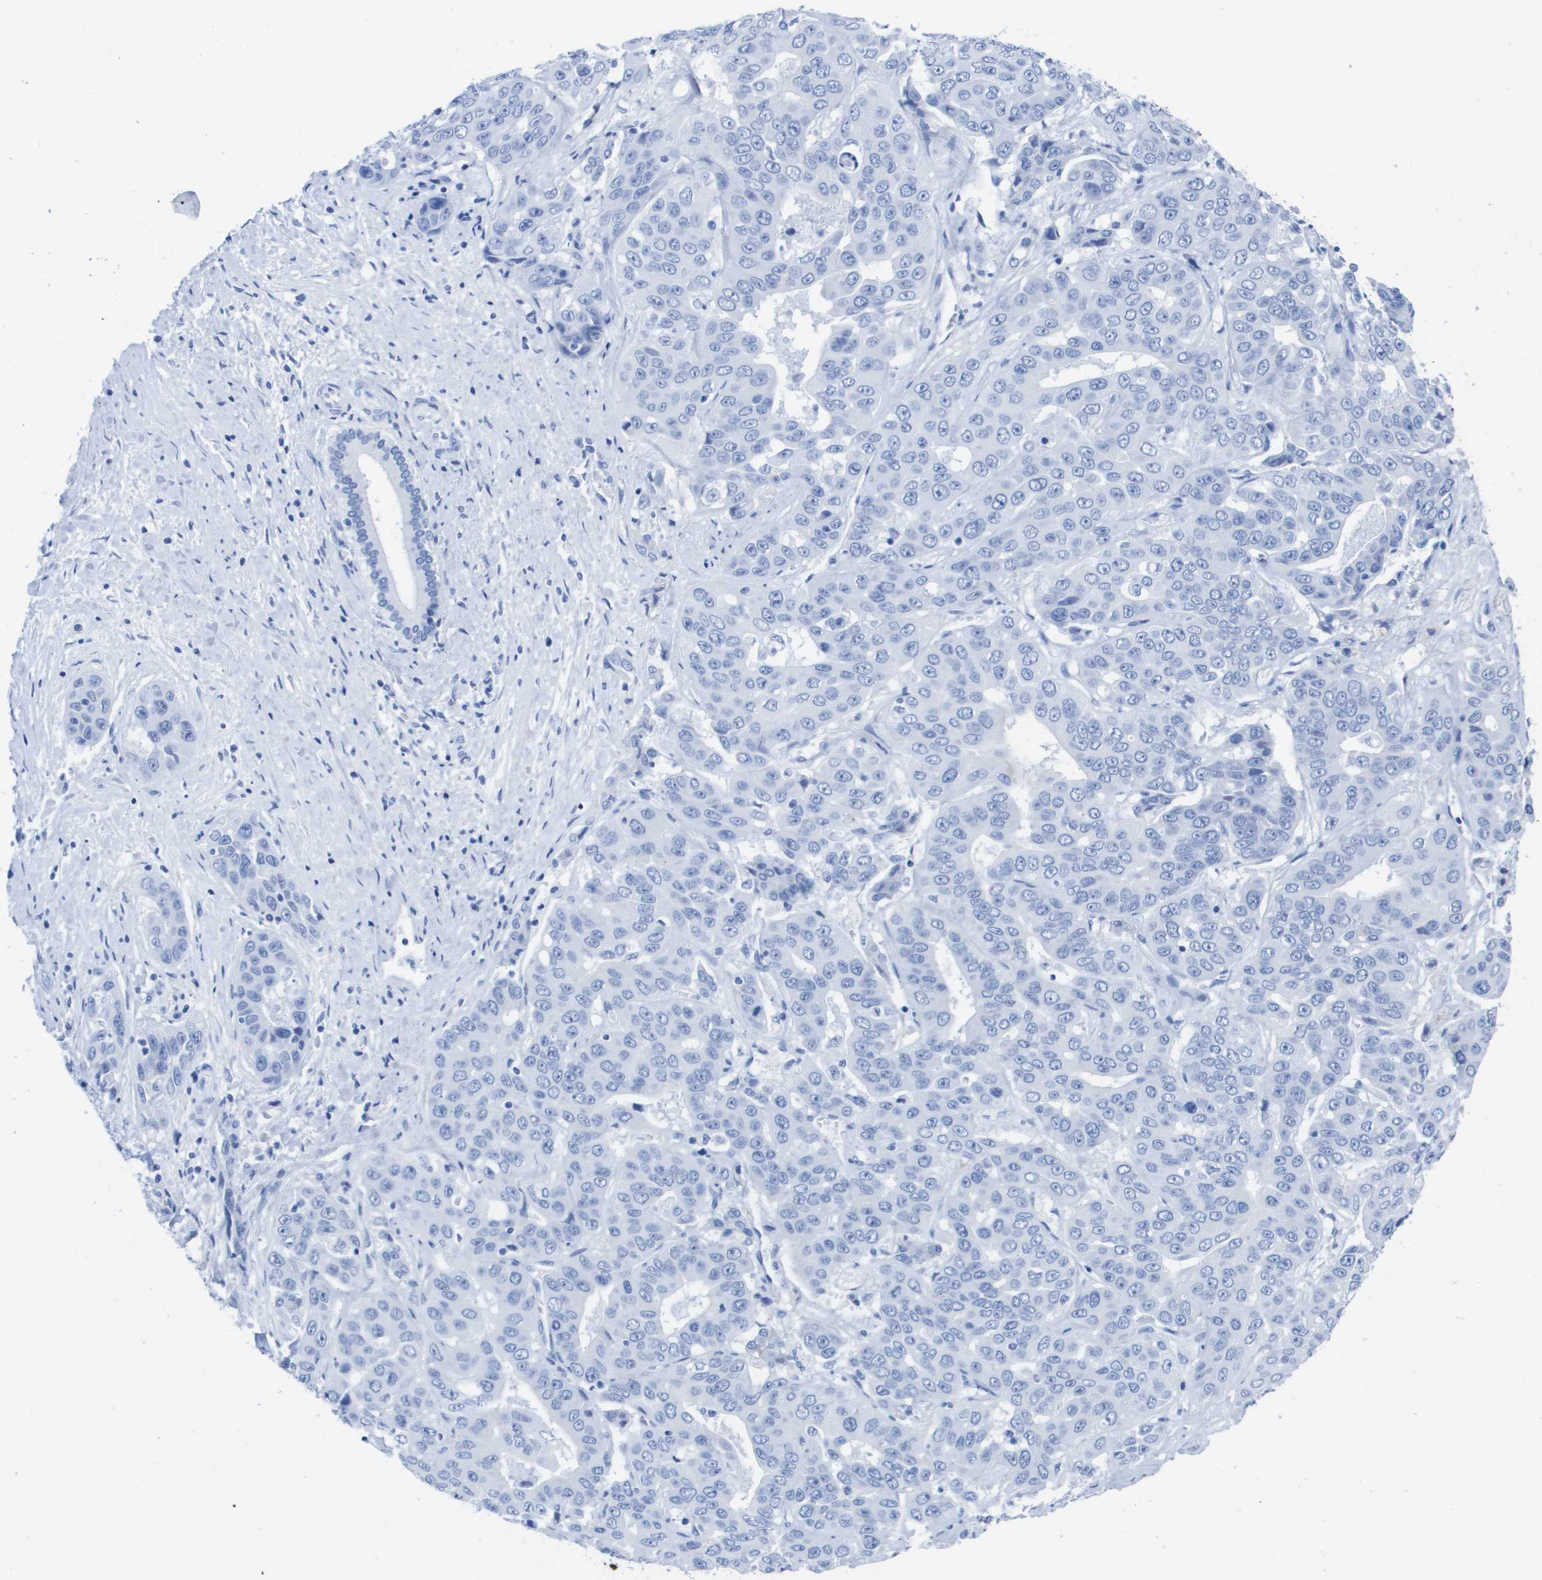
{"staining": {"intensity": "negative", "quantity": "none", "location": "none"}, "tissue": "liver cancer", "cell_type": "Tumor cells", "image_type": "cancer", "snomed": [{"axis": "morphology", "description": "Cholangiocarcinoma"}, {"axis": "topography", "description": "Liver"}], "caption": "Tumor cells are negative for brown protein staining in liver cancer.", "gene": "KCNA3", "patient": {"sex": "female", "age": 52}}